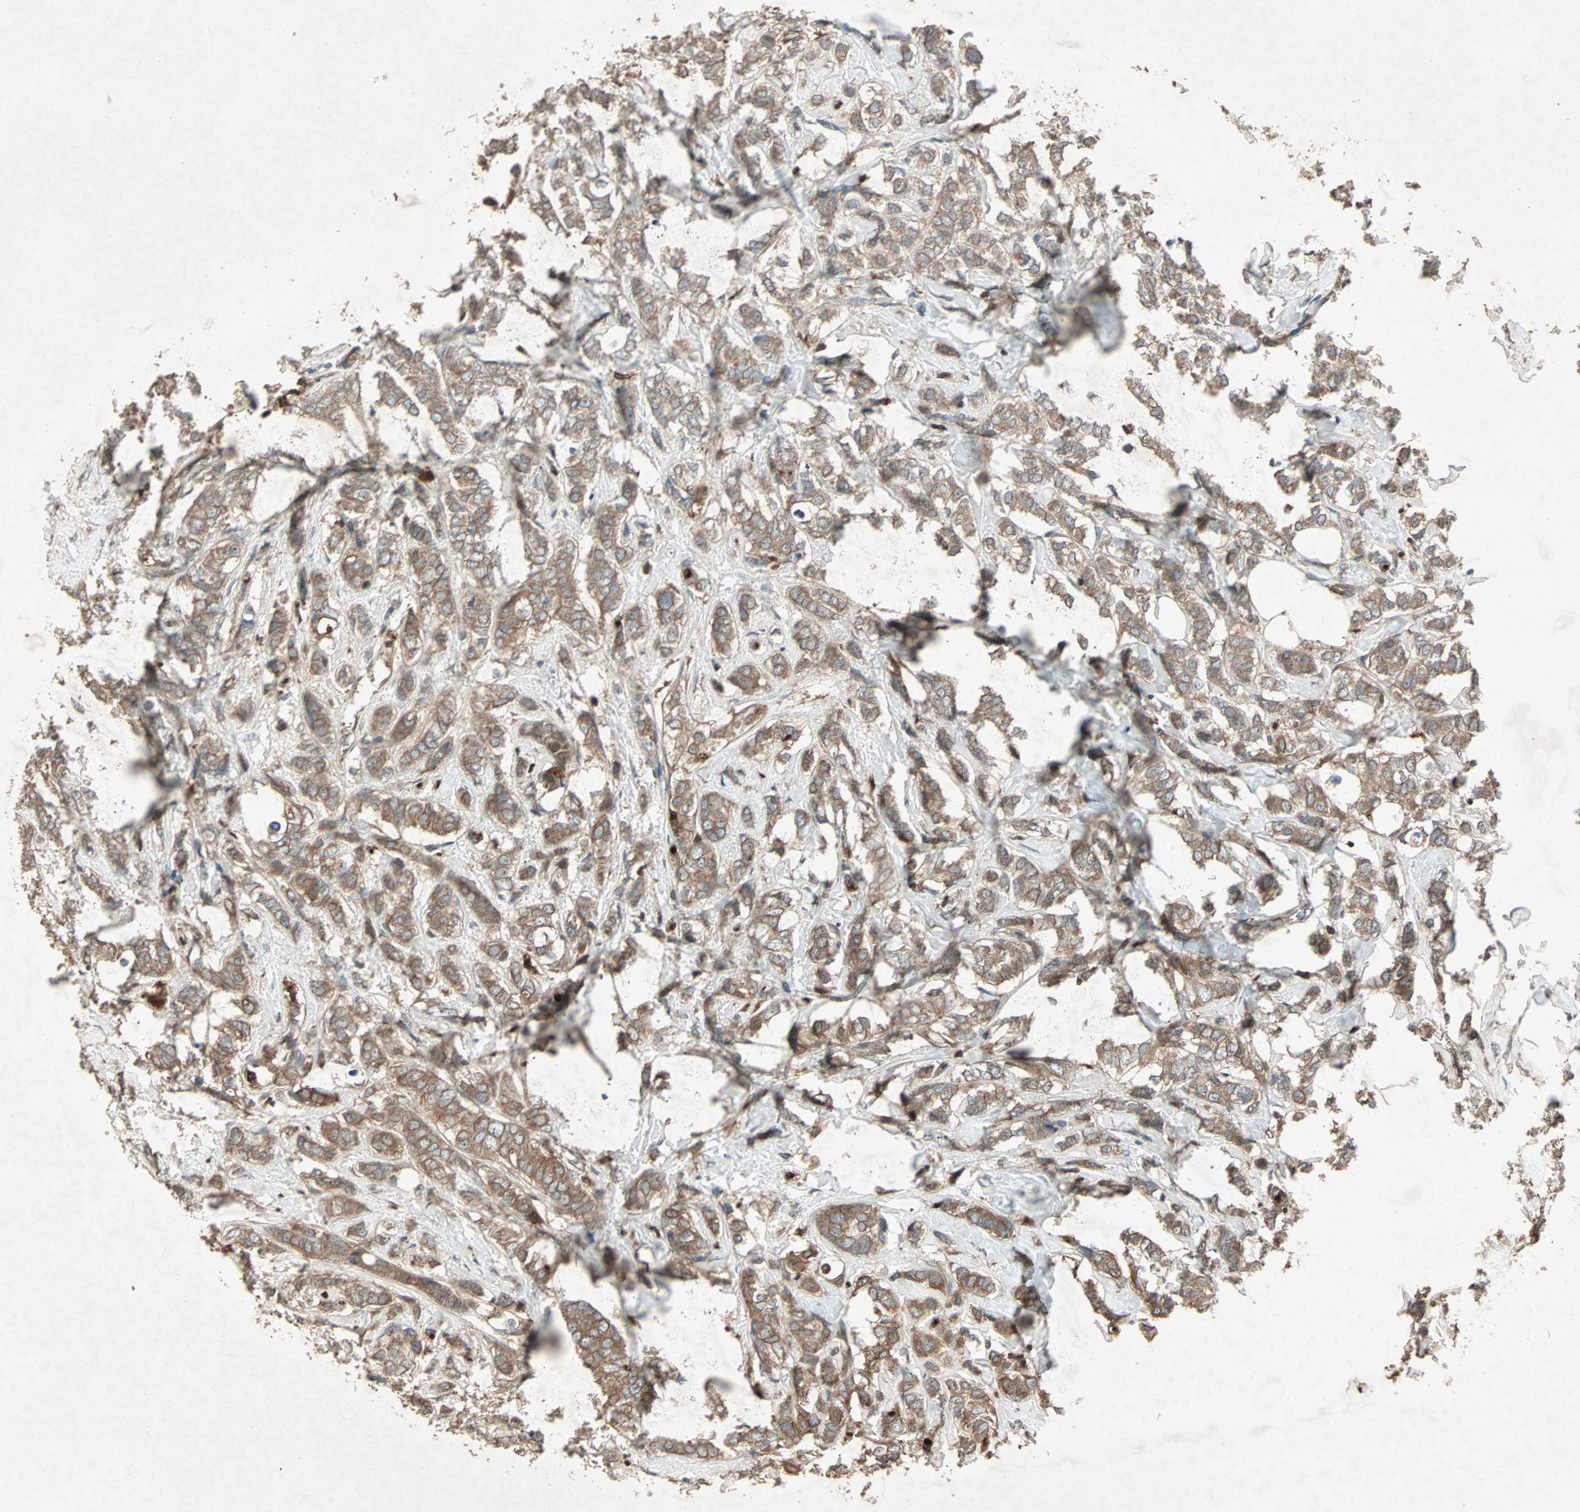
{"staining": {"intensity": "moderate", "quantity": ">75%", "location": "cytoplasmic/membranous"}, "tissue": "breast cancer", "cell_type": "Tumor cells", "image_type": "cancer", "snomed": [{"axis": "morphology", "description": "Lobular carcinoma"}, {"axis": "topography", "description": "Breast"}], "caption": "Protein expression analysis of lobular carcinoma (breast) demonstrates moderate cytoplasmic/membranous expression in about >75% of tumor cells. Immunohistochemistry (ihc) stains the protein in brown and the nuclei are stained blue.", "gene": "SDSL", "patient": {"sex": "female", "age": 60}}